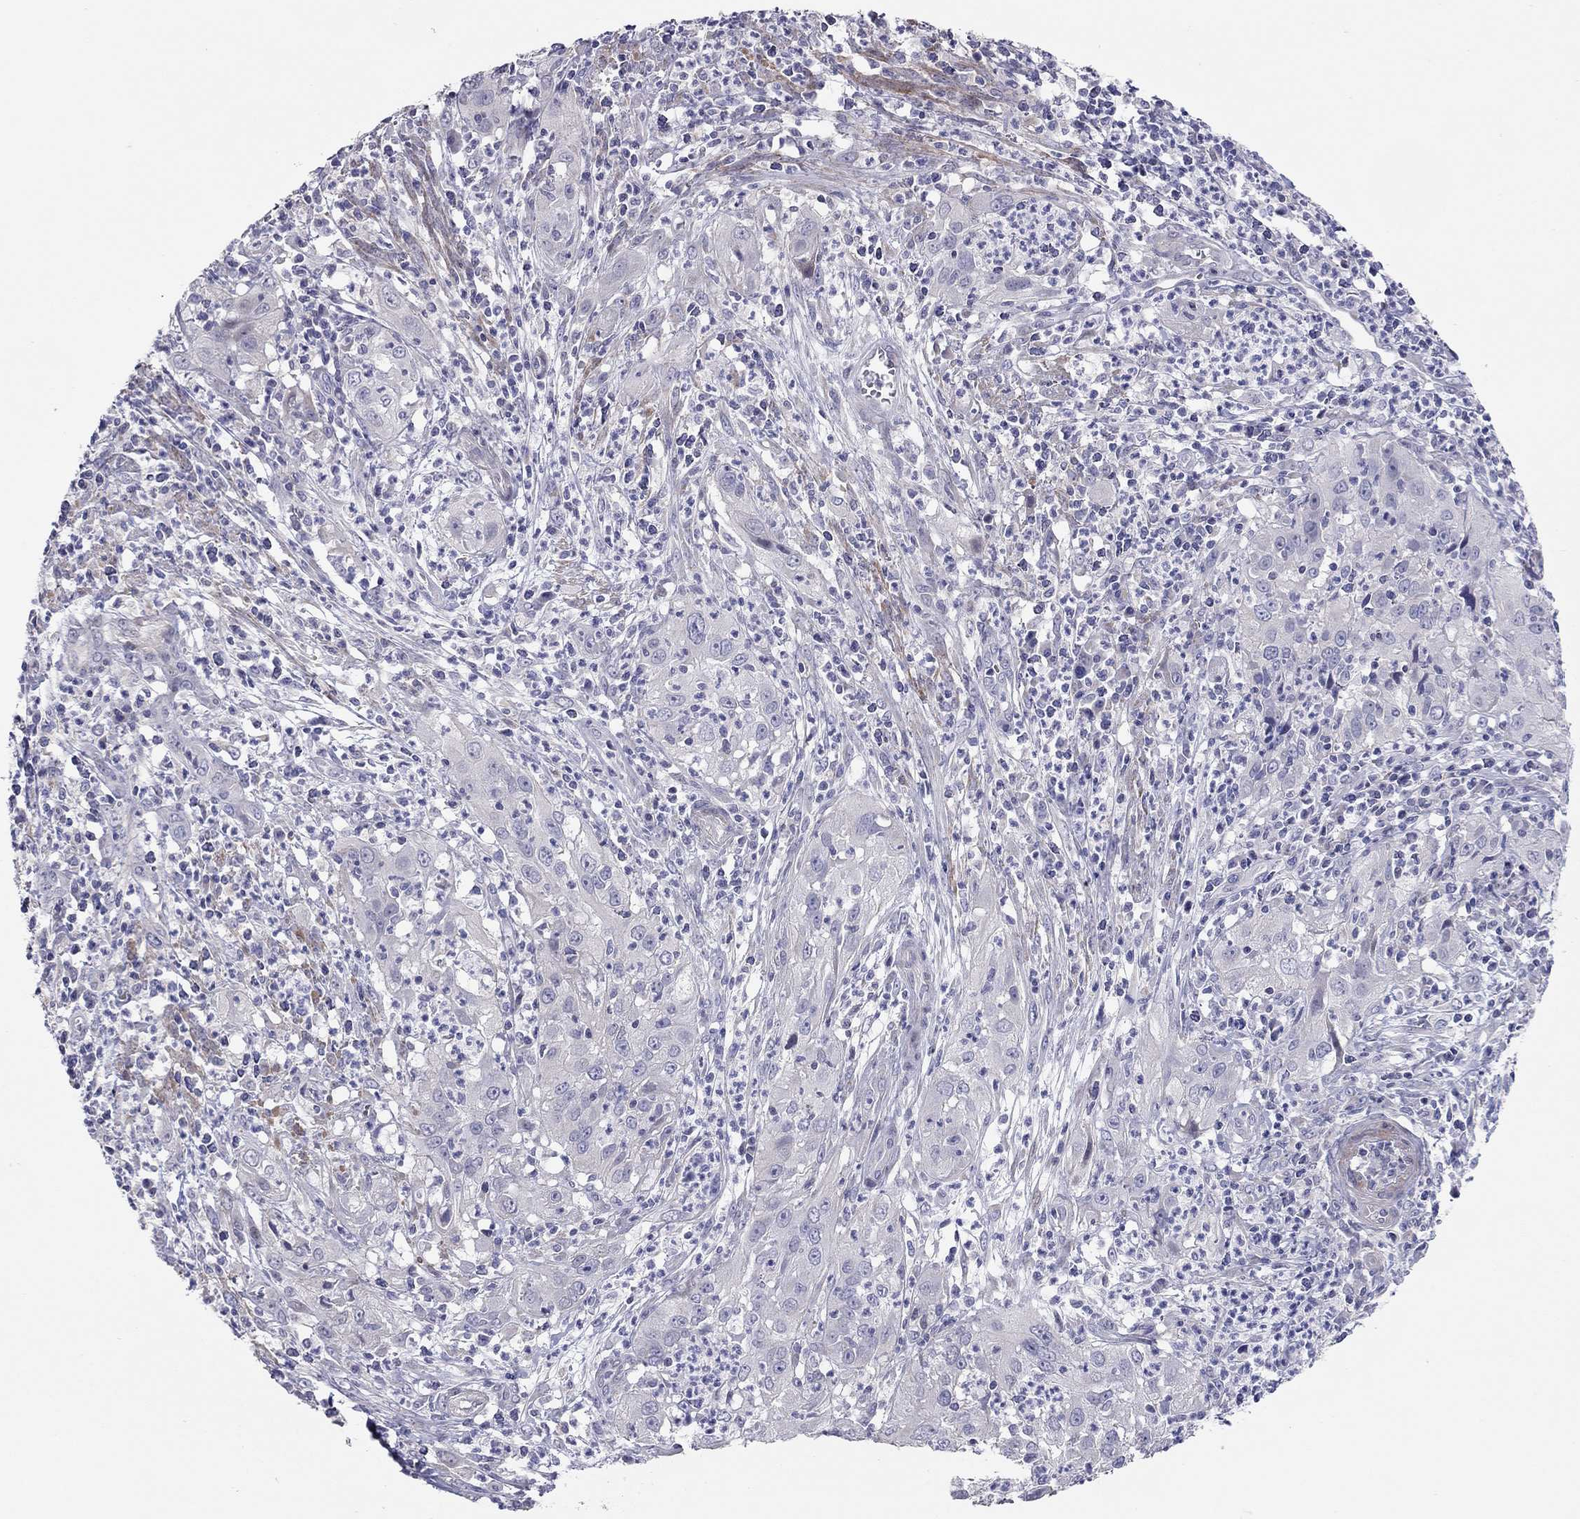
{"staining": {"intensity": "negative", "quantity": "none", "location": "none"}, "tissue": "cervical cancer", "cell_type": "Tumor cells", "image_type": "cancer", "snomed": [{"axis": "morphology", "description": "Squamous cell carcinoma, NOS"}, {"axis": "topography", "description": "Cervix"}], "caption": "The image shows no staining of tumor cells in cervical squamous cell carcinoma.", "gene": "SYTL2", "patient": {"sex": "female", "age": 32}}